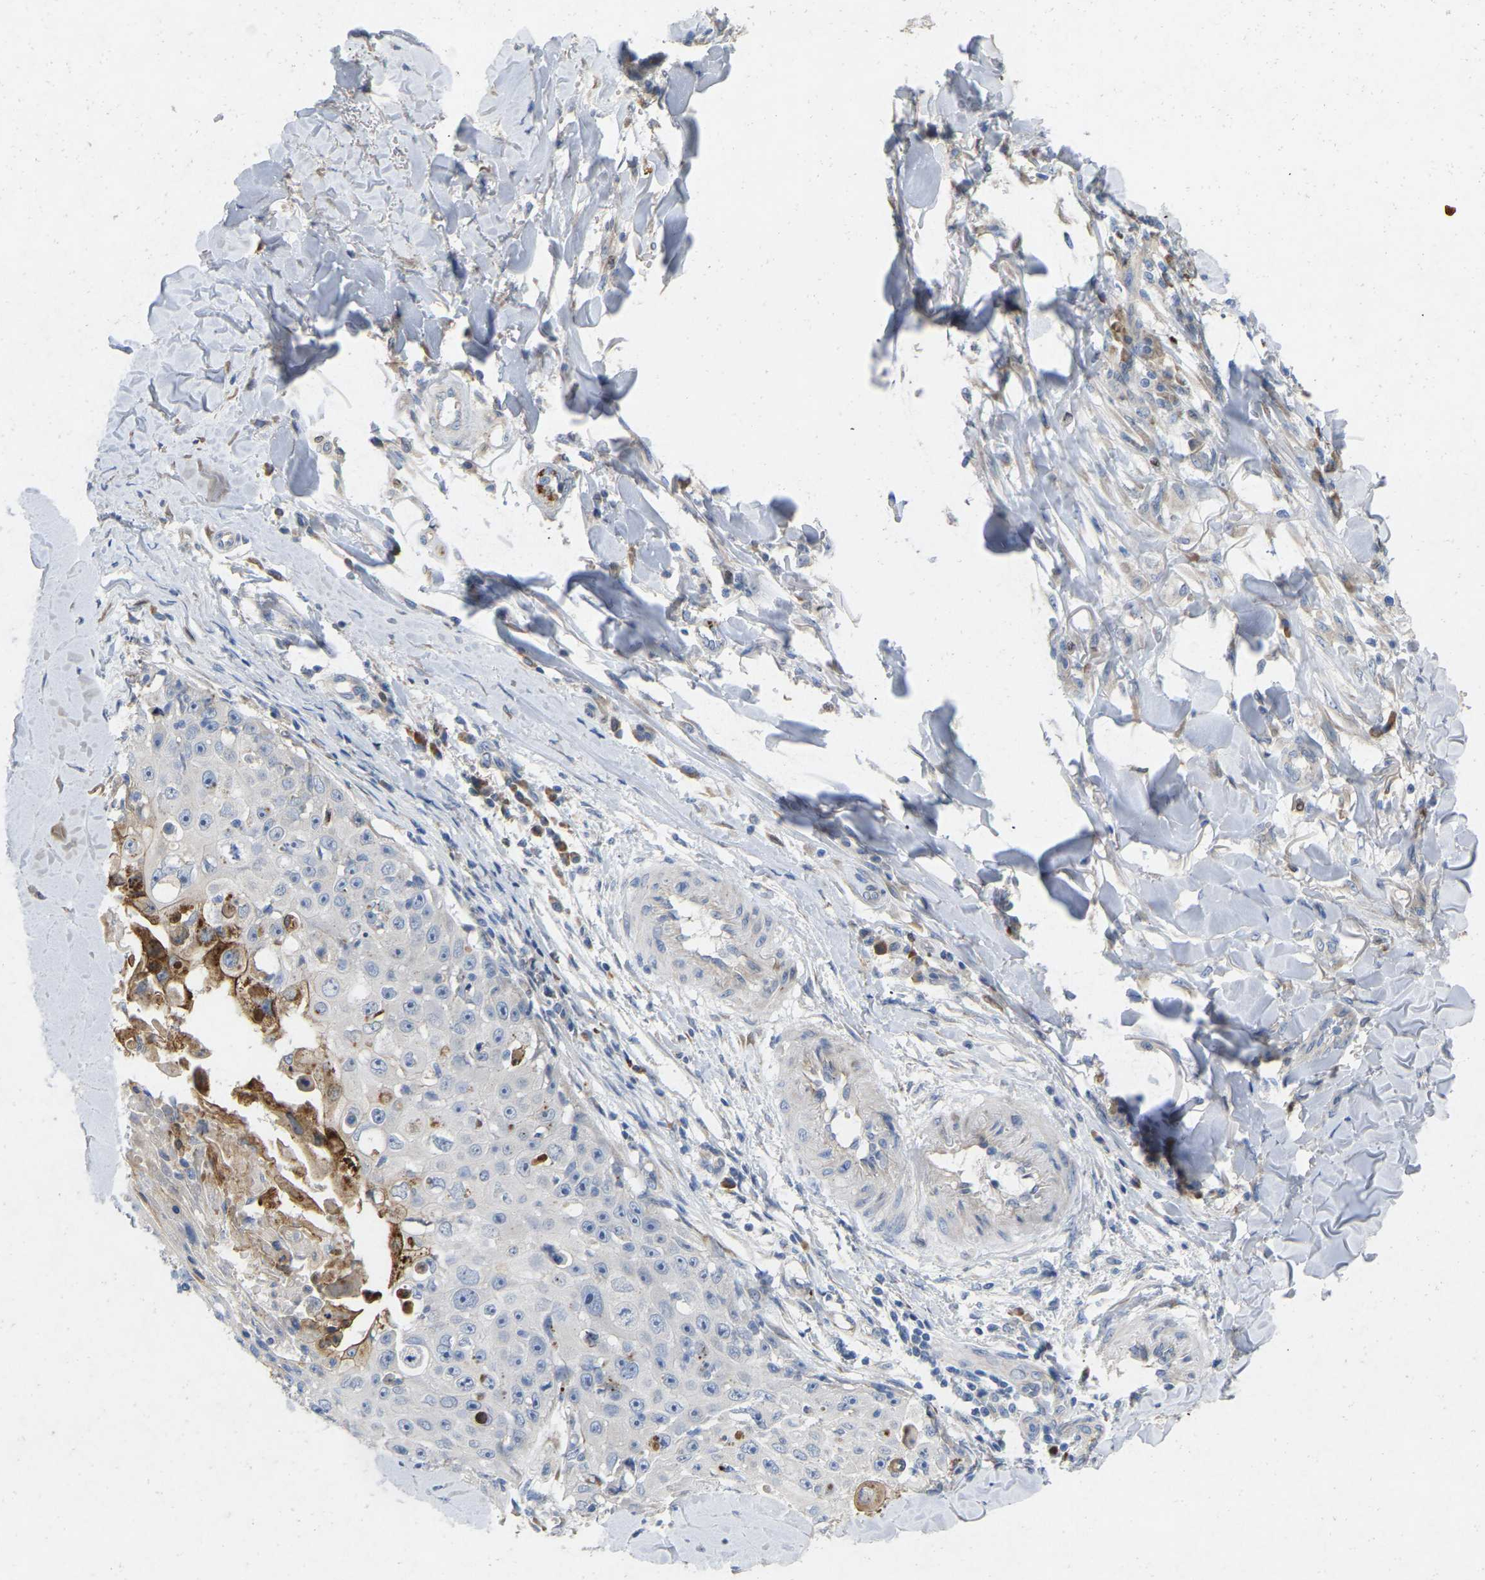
{"staining": {"intensity": "strong", "quantity": "<25%", "location": "cytoplasmic/membranous"}, "tissue": "skin cancer", "cell_type": "Tumor cells", "image_type": "cancer", "snomed": [{"axis": "morphology", "description": "Squamous cell carcinoma, NOS"}, {"axis": "topography", "description": "Skin"}], "caption": "Squamous cell carcinoma (skin) stained with a brown dye displays strong cytoplasmic/membranous positive staining in about <25% of tumor cells.", "gene": "RHEB", "patient": {"sex": "male", "age": 86}}